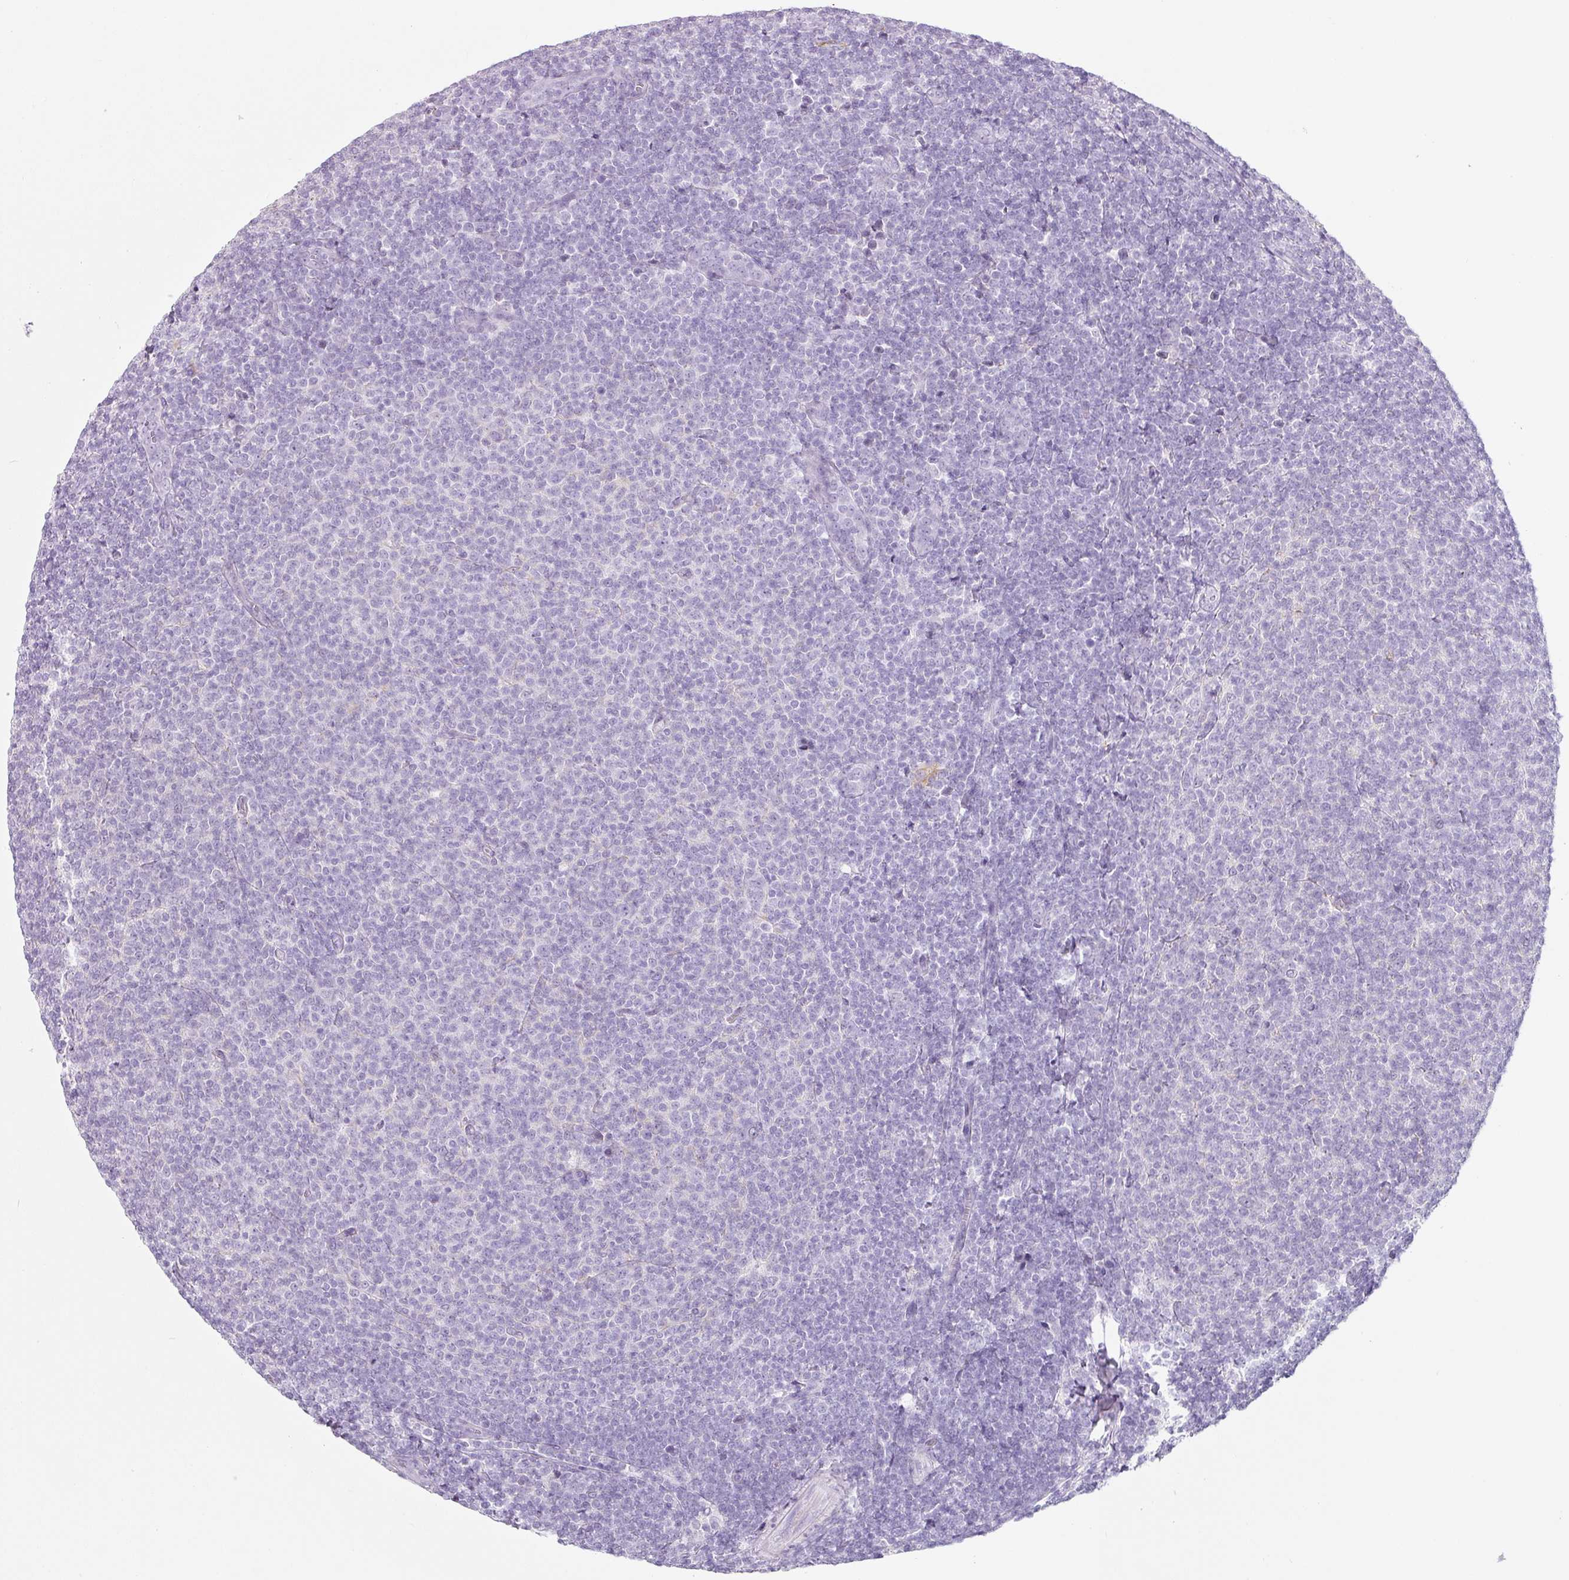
{"staining": {"intensity": "negative", "quantity": "none", "location": "none"}, "tissue": "lymphoma", "cell_type": "Tumor cells", "image_type": "cancer", "snomed": [{"axis": "morphology", "description": "Malignant lymphoma, non-Hodgkin's type, Low grade"}, {"axis": "topography", "description": "Lymph node"}], "caption": "Protein analysis of lymphoma exhibits no significant positivity in tumor cells. The staining was performed using DAB (3,3'-diaminobenzidine) to visualize the protein expression in brown, while the nuclei were stained in blue with hematoxylin (Magnification: 20x).", "gene": "DNM1", "patient": {"sex": "male", "age": 66}}